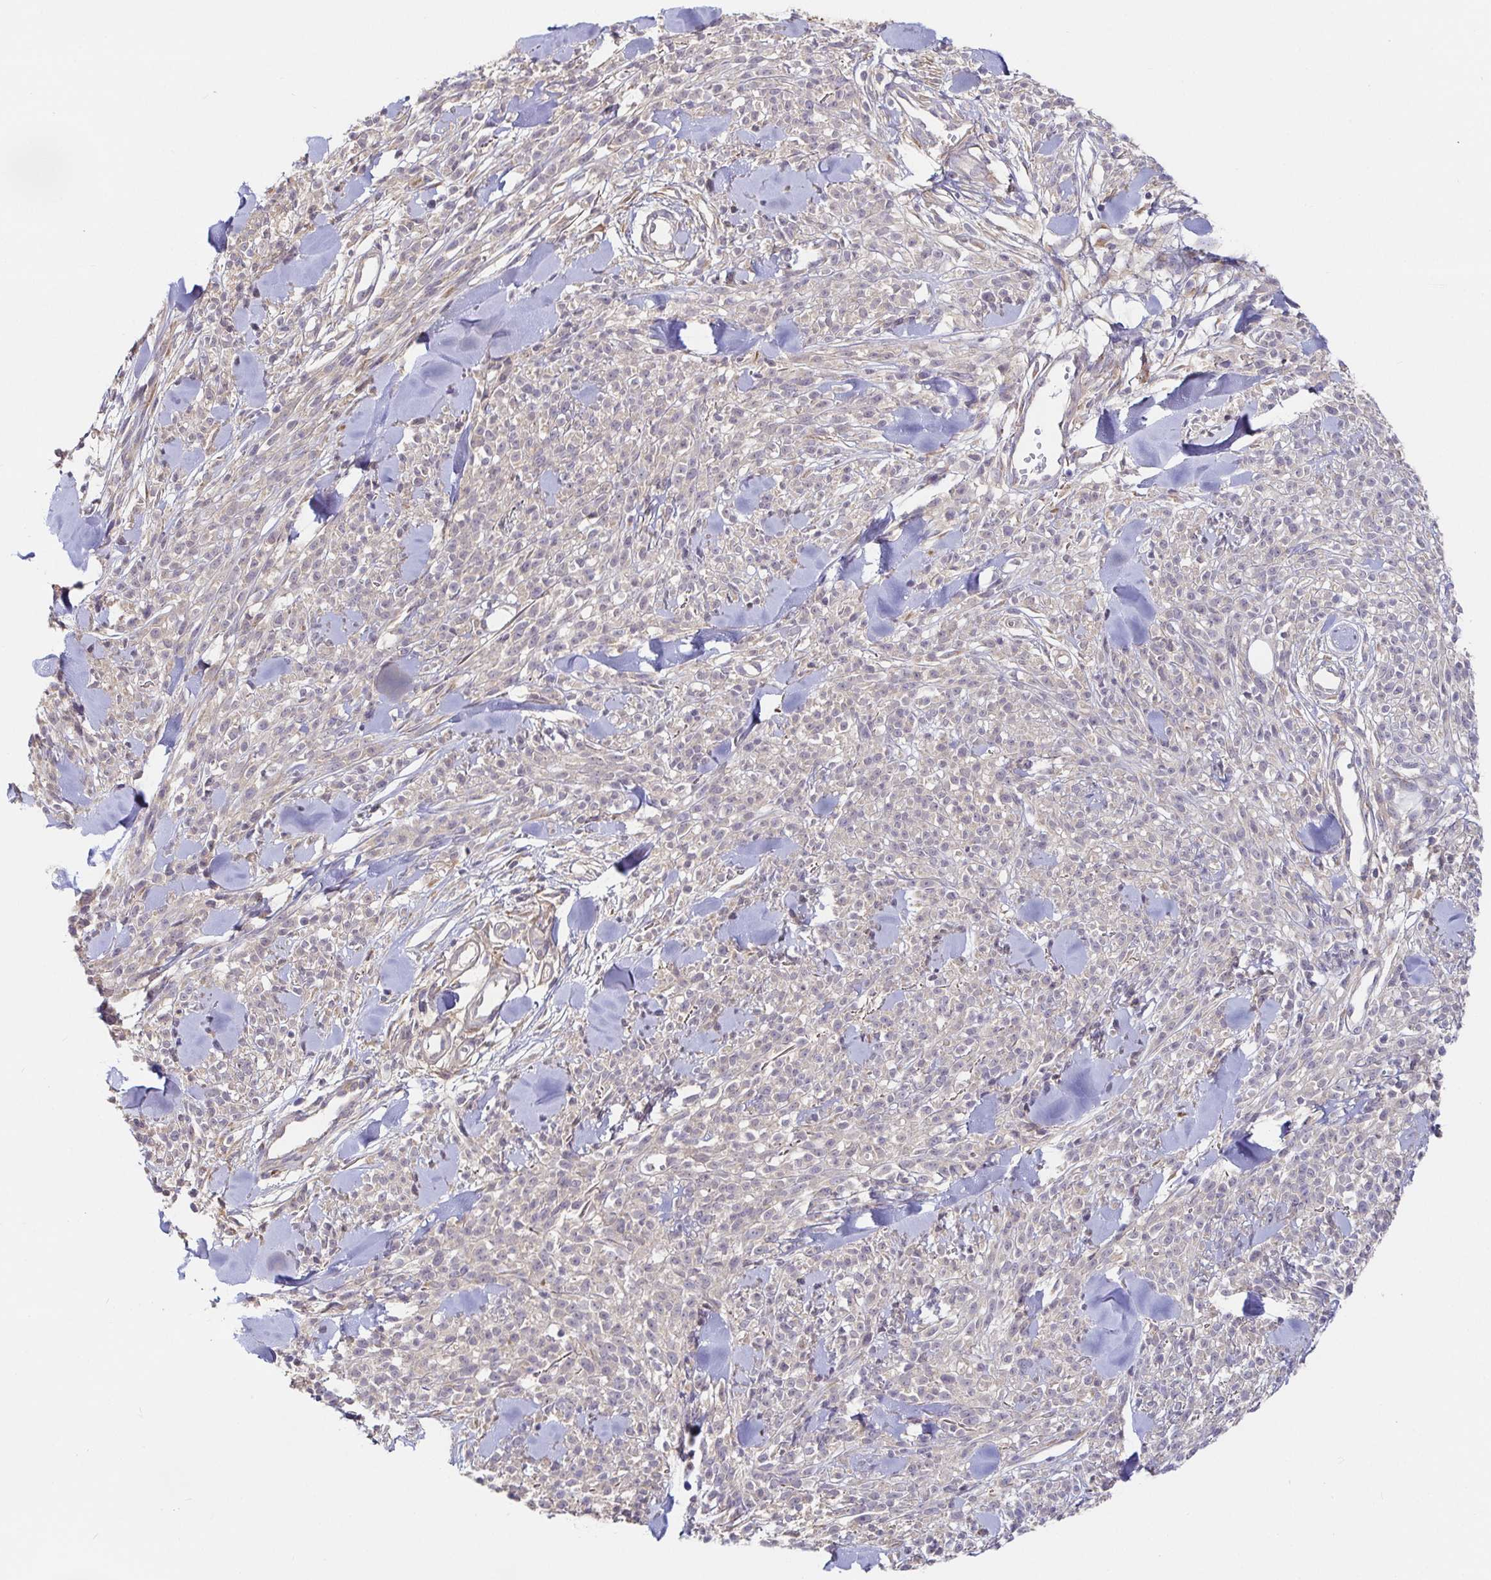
{"staining": {"intensity": "negative", "quantity": "none", "location": "none"}, "tissue": "melanoma", "cell_type": "Tumor cells", "image_type": "cancer", "snomed": [{"axis": "morphology", "description": "Malignant melanoma, NOS"}, {"axis": "topography", "description": "Skin"}, {"axis": "topography", "description": "Skin of trunk"}], "caption": "An immunohistochemistry image of melanoma is shown. There is no staining in tumor cells of melanoma.", "gene": "PDPK1", "patient": {"sex": "male", "age": 74}}